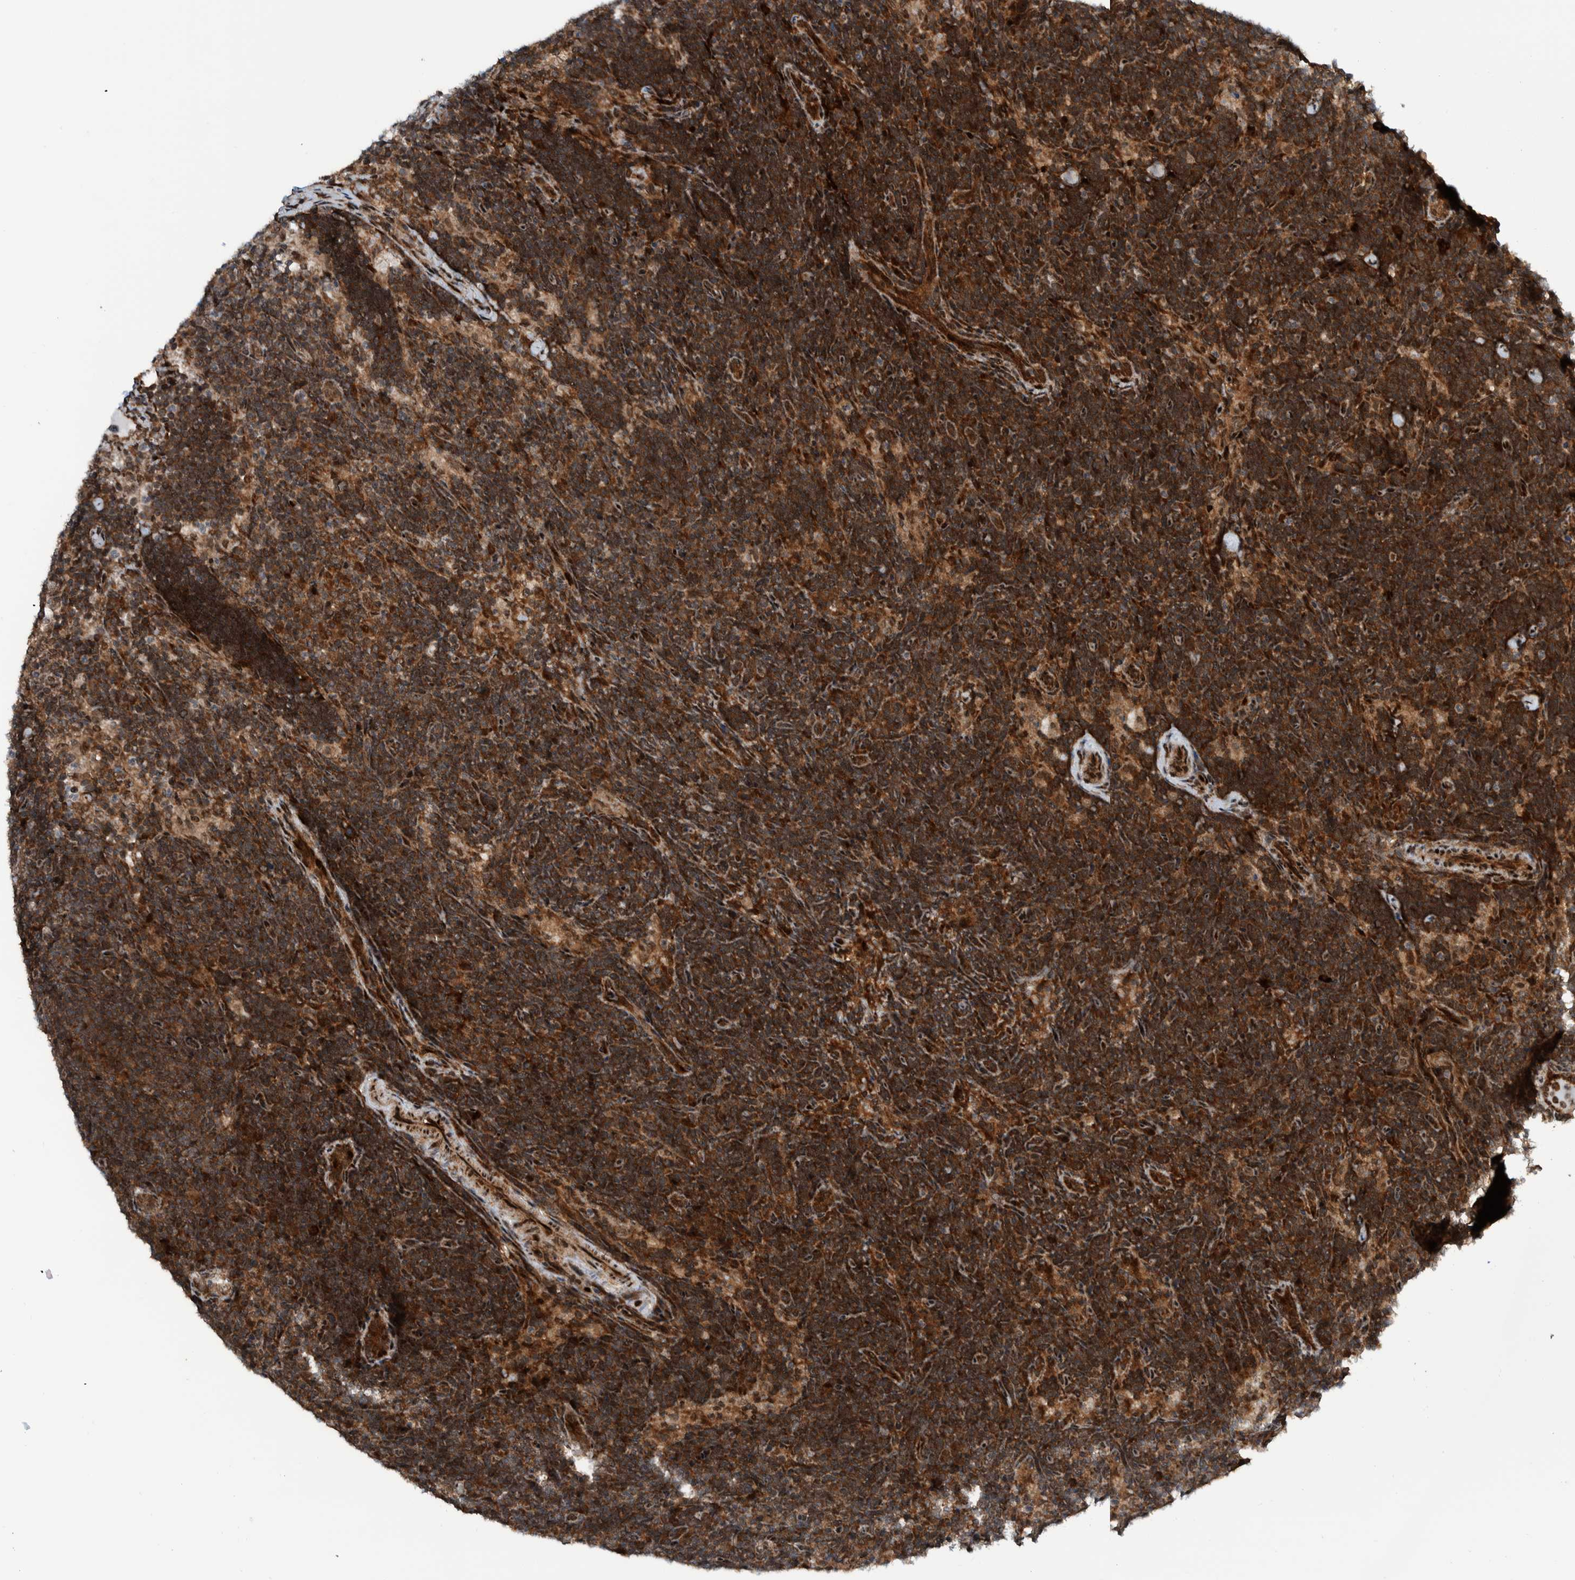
{"staining": {"intensity": "moderate", "quantity": ">75%", "location": "cytoplasmic/membranous"}, "tissue": "lymph node", "cell_type": "Germinal center cells", "image_type": "normal", "snomed": [{"axis": "morphology", "description": "Normal tissue, NOS"}, {"axis": "topography", "description": "Lymph node"}], "caption": "Immunohistochemical staining of normal lymph node displays >75% levels of moderate cytoplasmic/membranous protein staining in approximately >75% of germinal center cells.", "gene": "ZNF366", "patient": {"sex": "female", "age": 22}}